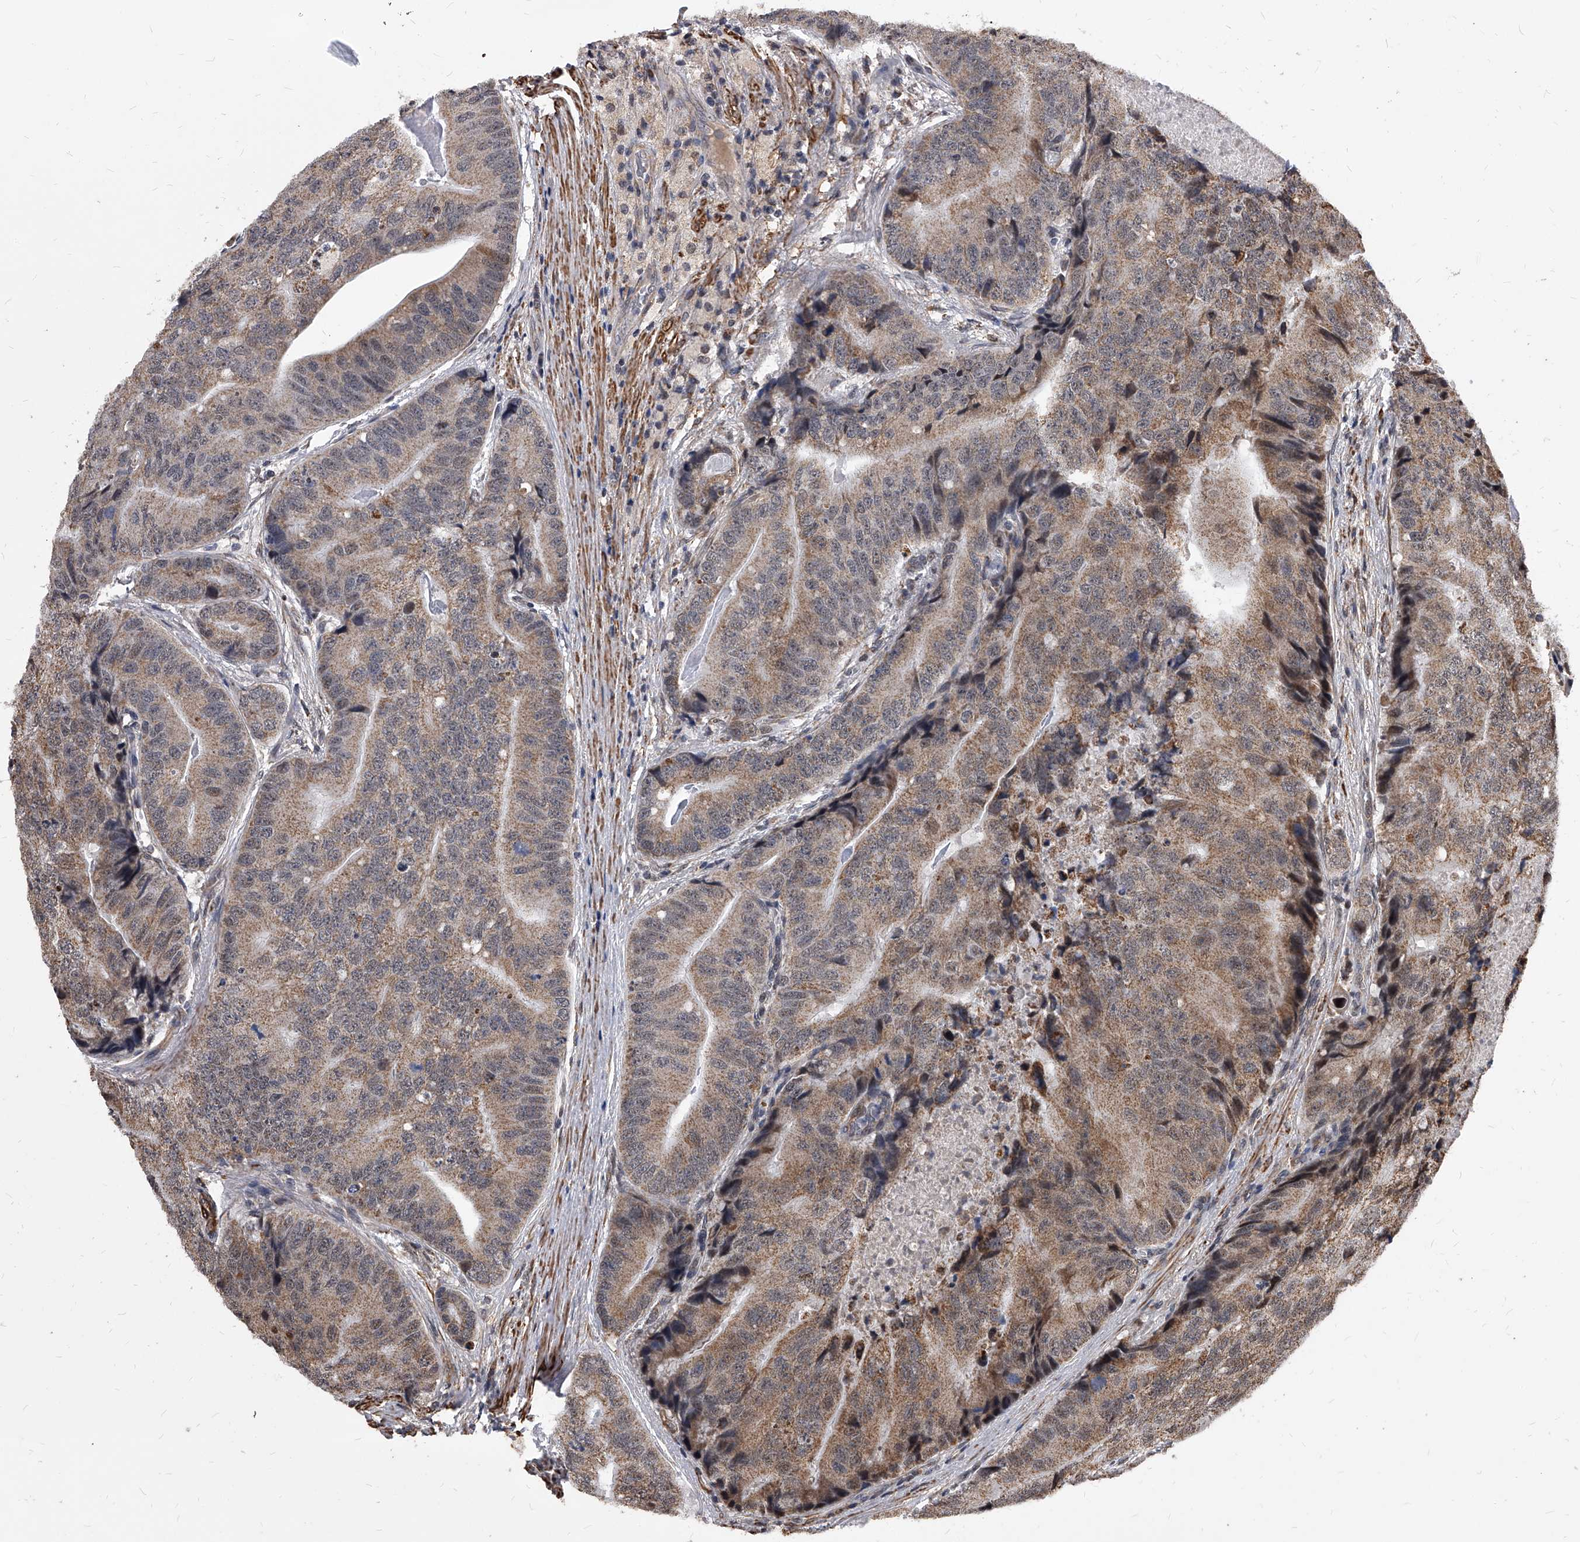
{"staining": {"intensity": "moderate", "quantity": ">75%", "location": "cytoplasmic/membranous"}, "tissue": "prostate cancer", "cell_type": "Tumor cells", "image_type": "cancer", "snomed": [{"axis": "morphology", "description": "Adenocarcinoma, High grade"}, {"axis": "topography", "description": "Prostate"}], "caption": "Moderate cytoplasmic/membranous protein positivity is identified in about >75% of tumor cells in prostate cancer.", "gene": "DUSP22", "patient": {"sex": "male", "age": 70}}